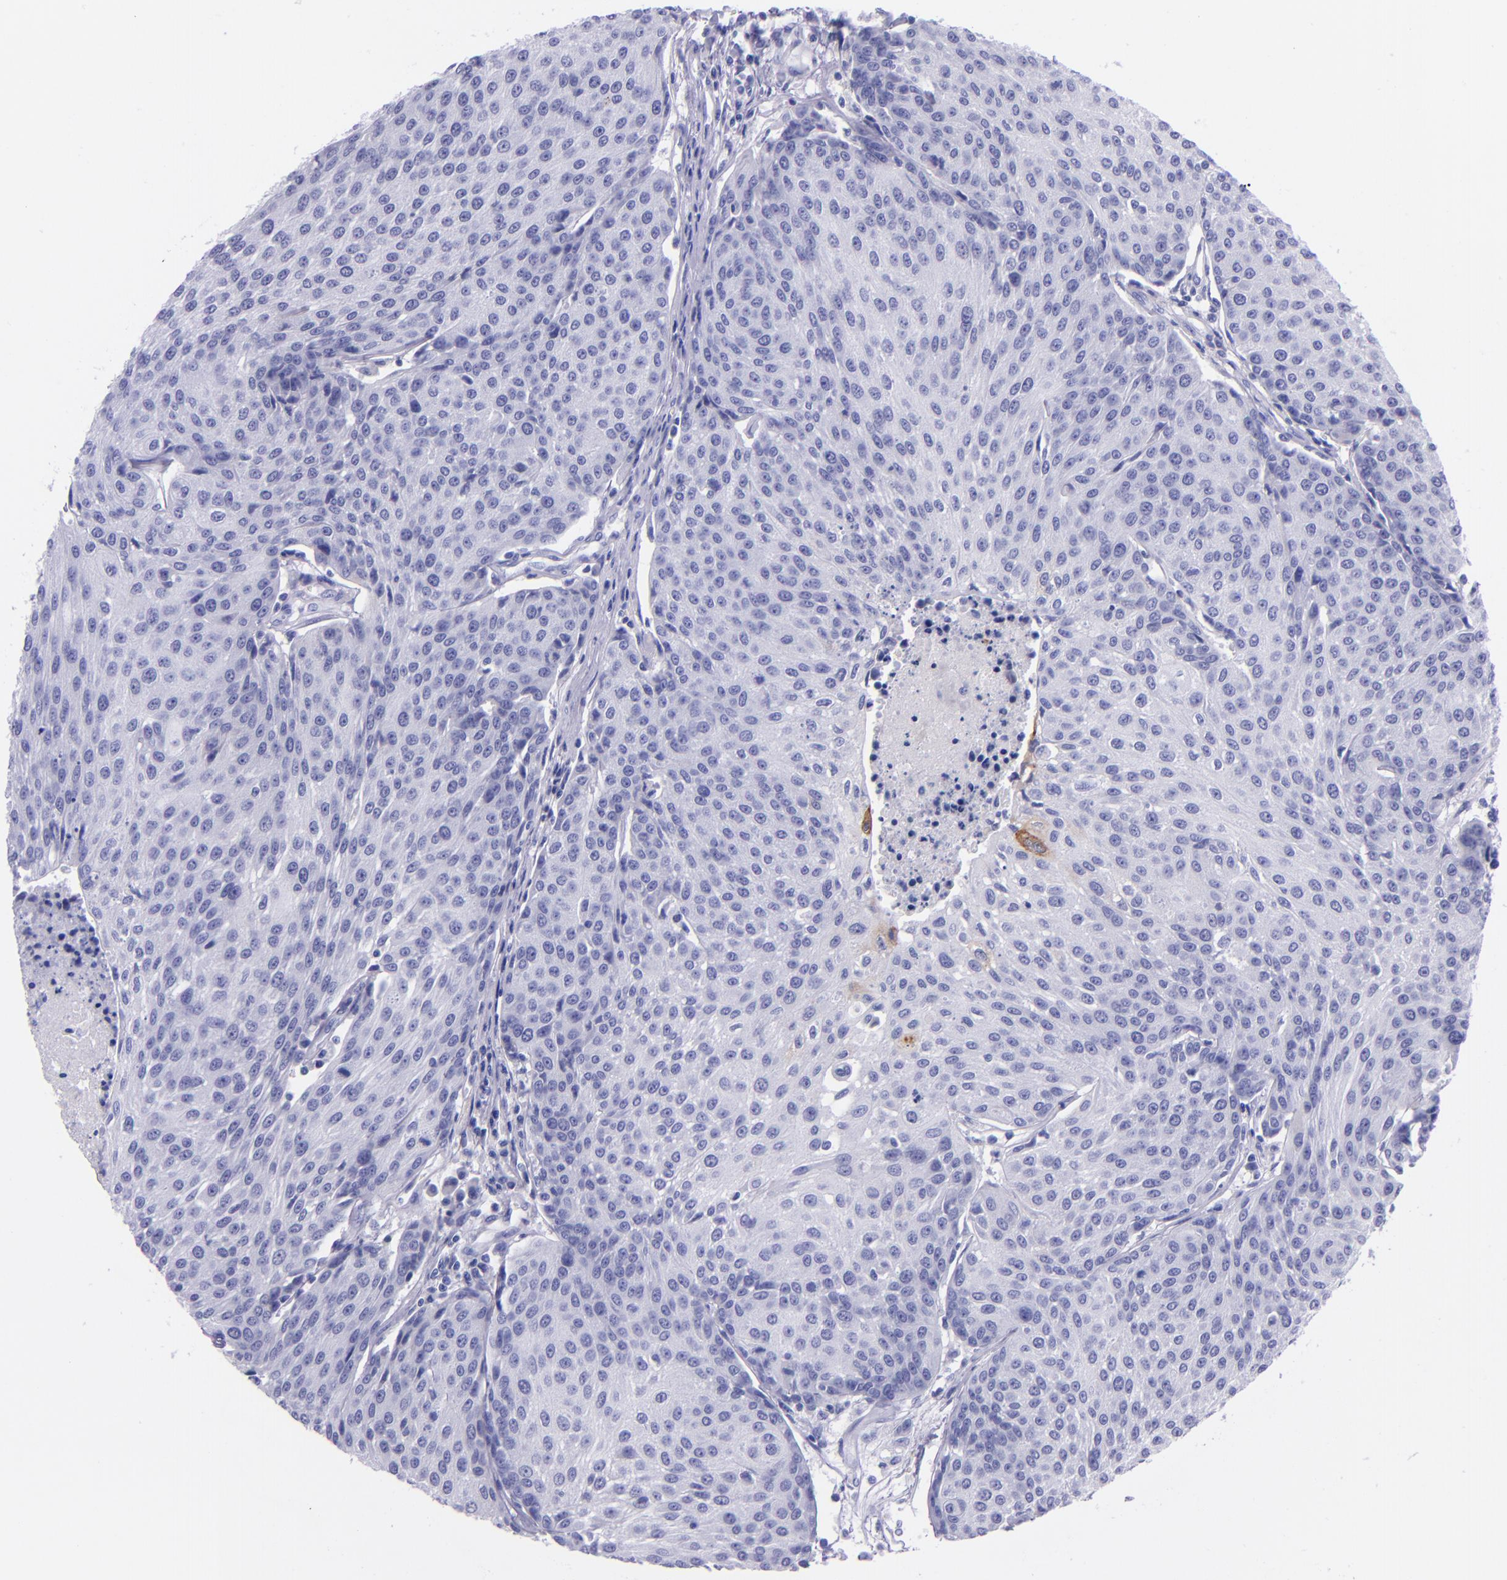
{"staining": {"intensity": "moderate", "quantity": "<25%", "location": "cytoplasmic/membranous"}, "tissue": "urothelial cancer", "cell_type": "Tumor cells", "image_type": "cancer", "snomed": [{"axis": "morphology", "description": "Urothelial carcinoma, High grade"}, {"axis": "topography", "description": "Urinary bladder"}], "caption": "Protein positivity by IHC displays moderate cytoplasmic/membranous expression in approximately <25% of tumor cells in urothelial cancer. (IHC, brightfield microscopy, high magnification).", "gene": "SLPI", "patient": {"sex": "female", "age": 85}}